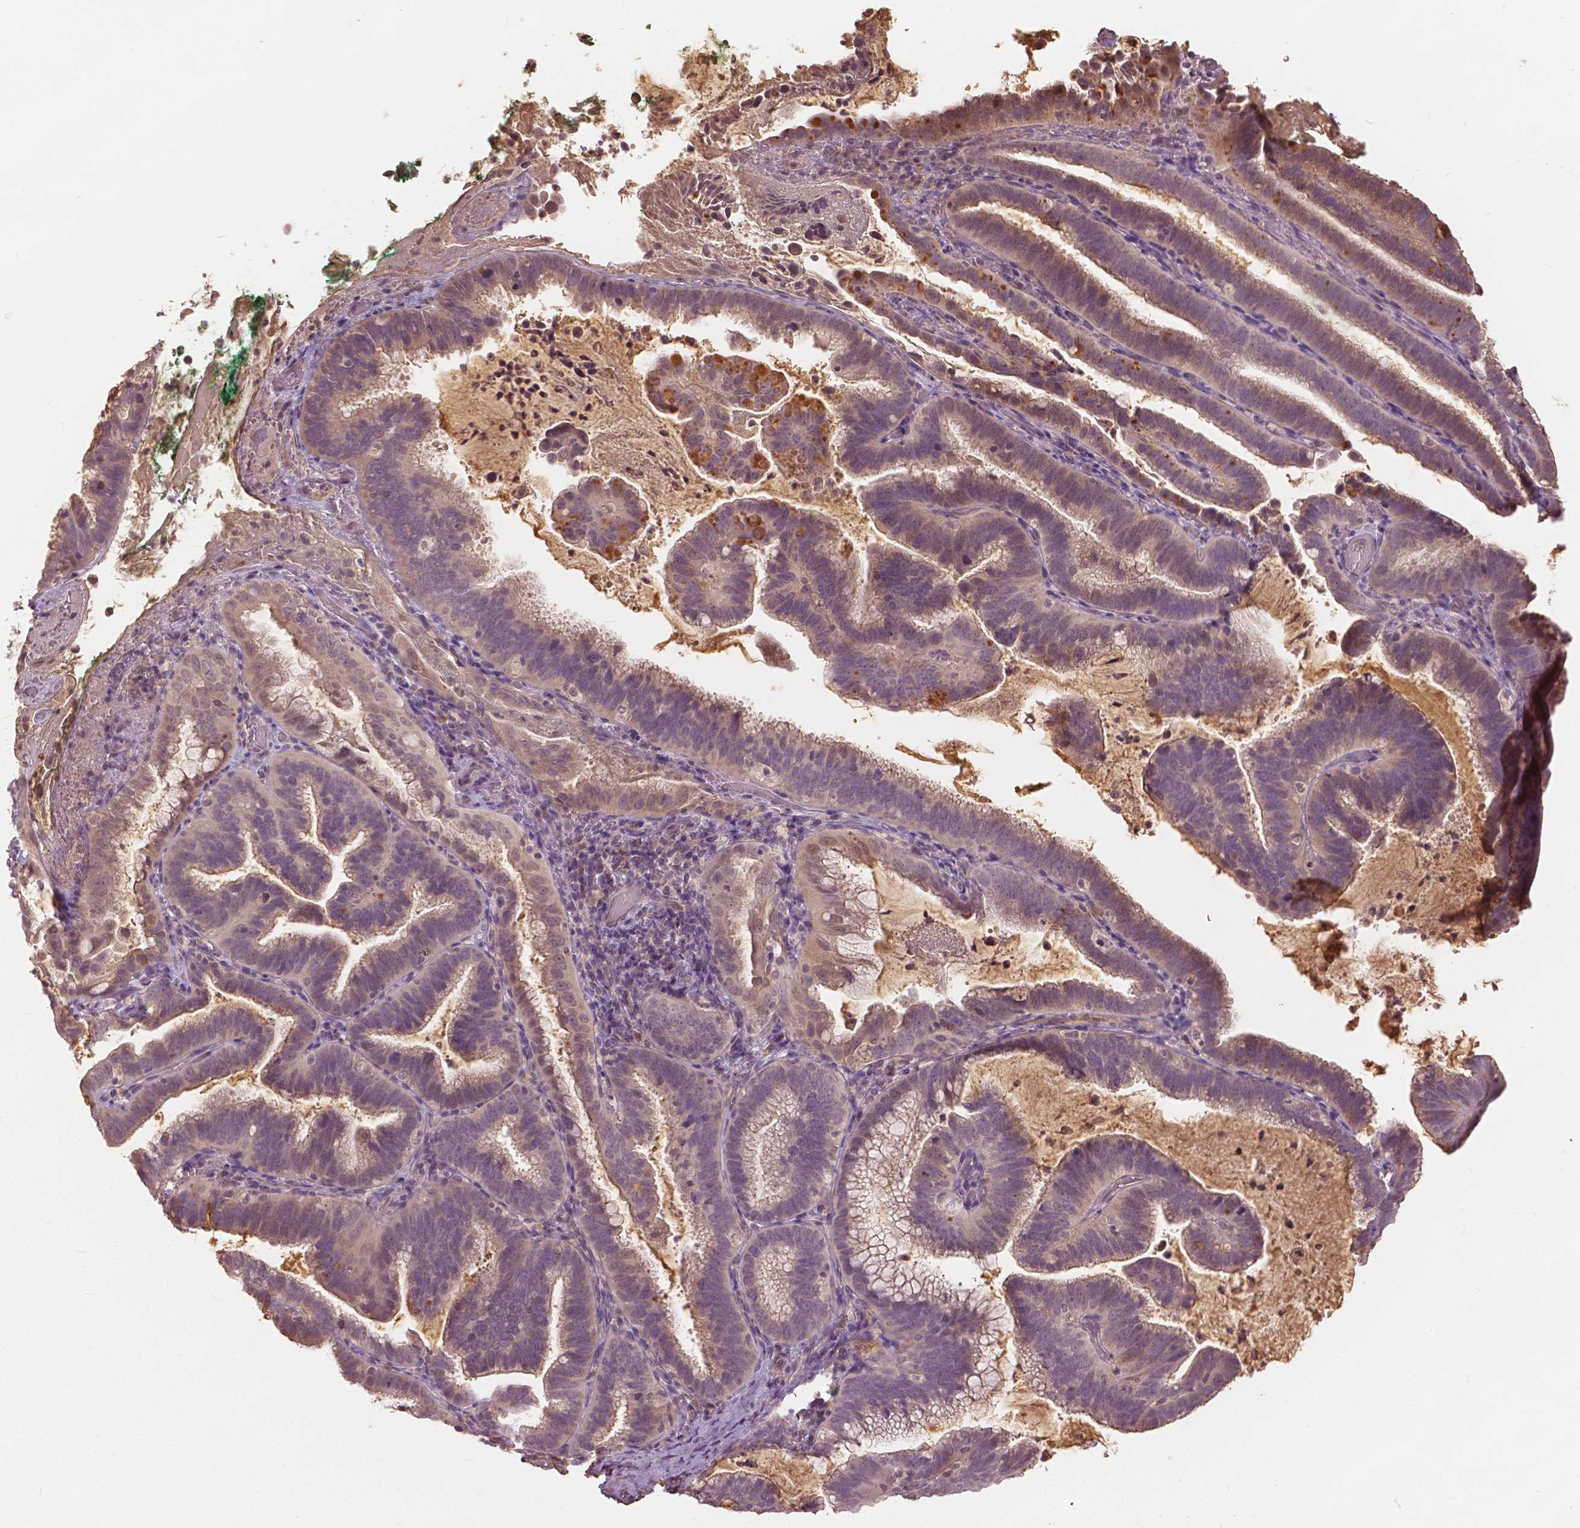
{"staining": {"intensity": "weak", "quantity": "25%-75%", "location": "cytoplasmic/membranous,nuclear"}, "tissue": "cervical cancer", "cell_type": "Tumor cells", "image_type": "cancer", "snomed": [{"axis": "morphology", "description": "Adenocarcinoma, NOS"}, {"axis": "topography", "description": "Cervix"}], "caption": "IHC (DAB) staining of cervical cancer displays weak cytoplasmic/membranous and nuclear protein expression in about 25%-75% of tumor cells. (DAB (3,3'-diaminobenzidine) IHC with brightfield microscopy, high magnification).", "gene": "ANGPTL4", "patient": {"sex": "female", "age": 61}}